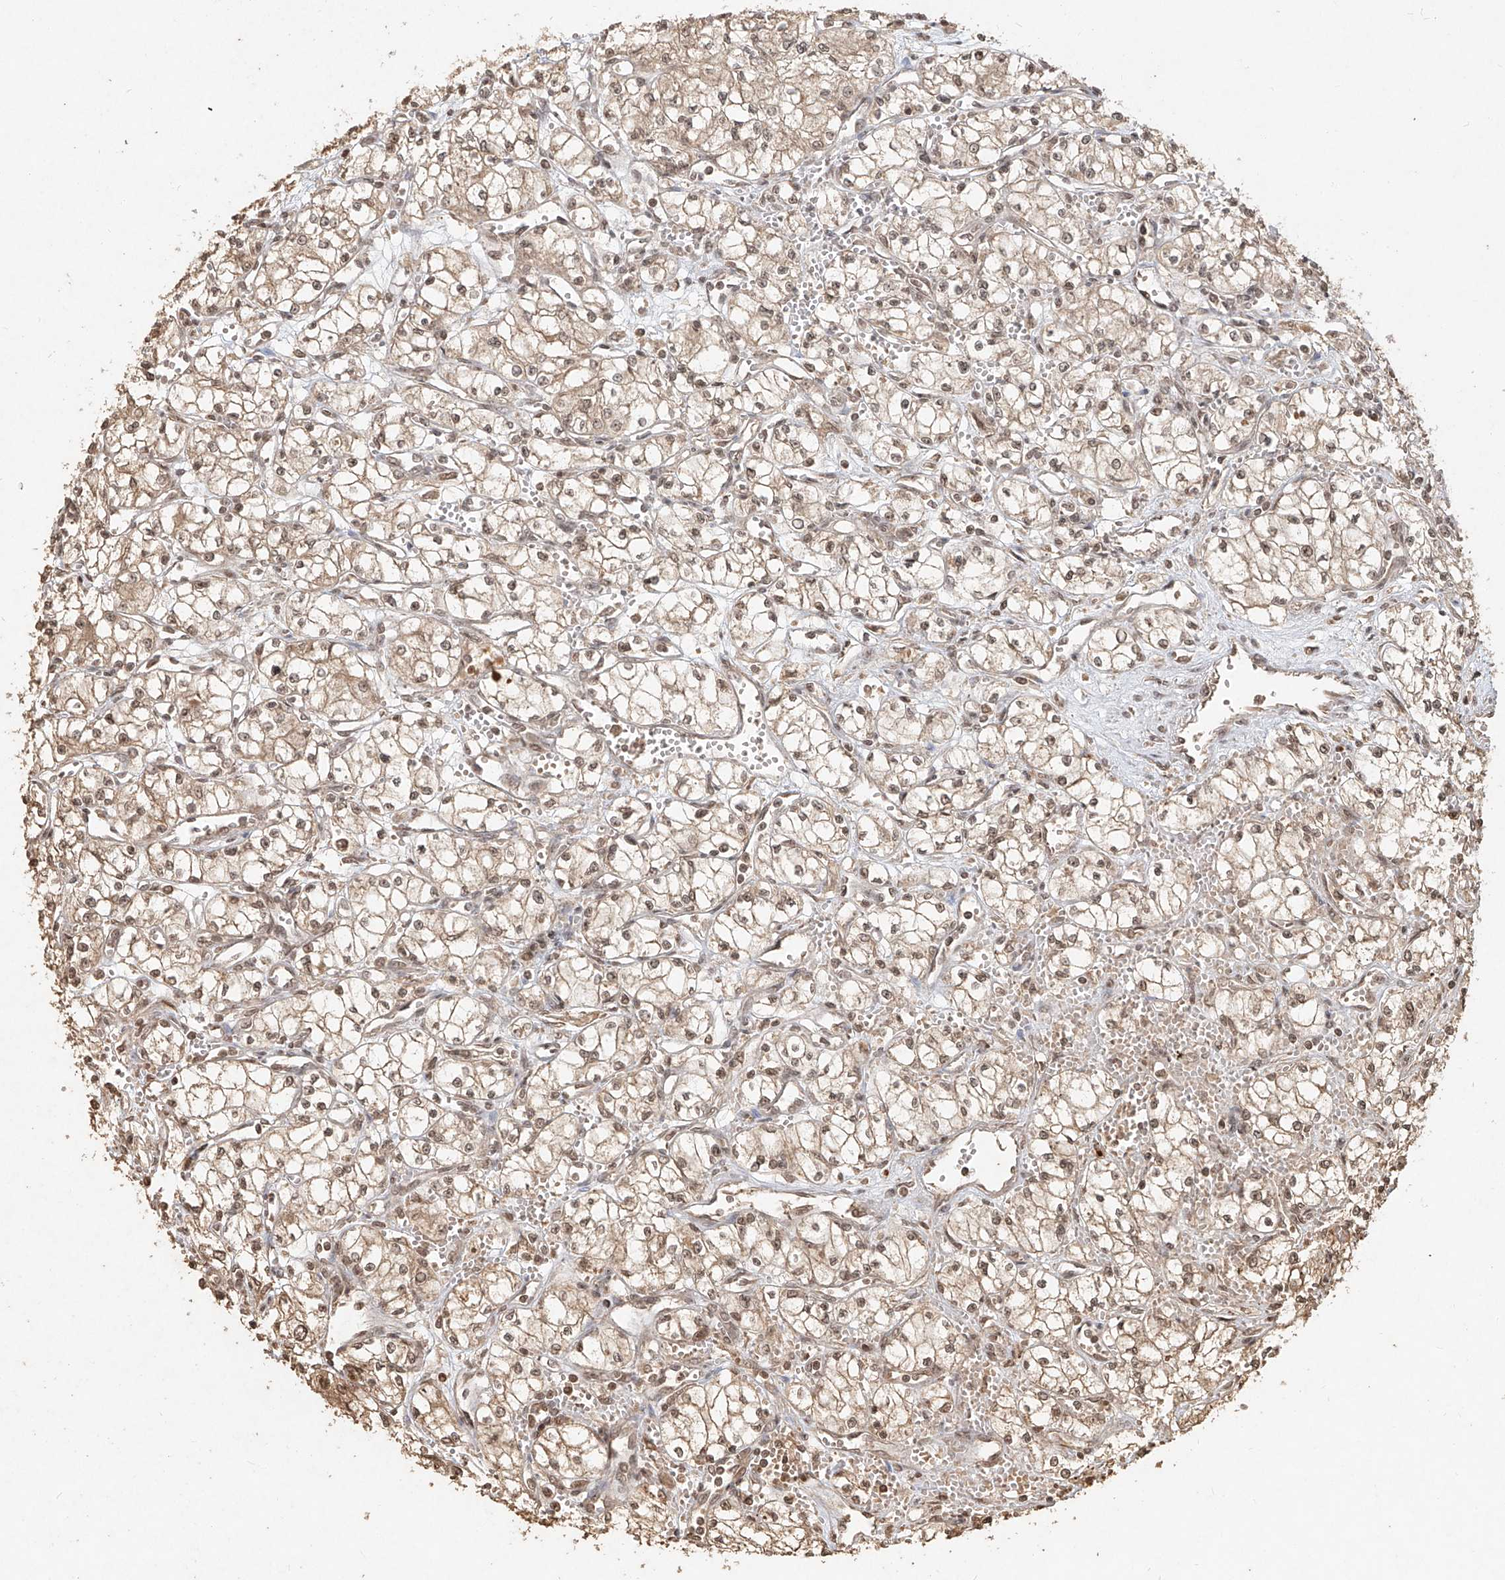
{"staining": {"intensity": "moderate", "quantity": ">75%", "location": "cytoplasmic/membranous,nuclear"}, "tissue": "renal cancer", "cell_type": "Tumor cells", "image_type": "cancer", "snomed": [{"axis": "morphology", "description": "Normal tissue, NOS"}, {"axis": "morphology", "description": "Adenocarcinoma, NOS"}, {"axis": "topography", "description": "Kidney"}], "caption": "Immunohistochemistry (IHC) (DAB (3,3'-diaminobenzidine)) staining of human renal cancer (adenocarcinoma) demonstrates moderate cytoplasmic/membranous and nuclear protein staining in approximately >75% of tumor cells. Using DAB (3,3'-diaminobenzidine) (brown) and hematoxylin (blue) stains, captured at high magnification using brightfield microscopy.", "gene": "UBE2K", "patient": {"sex": "male", "age": 59}}